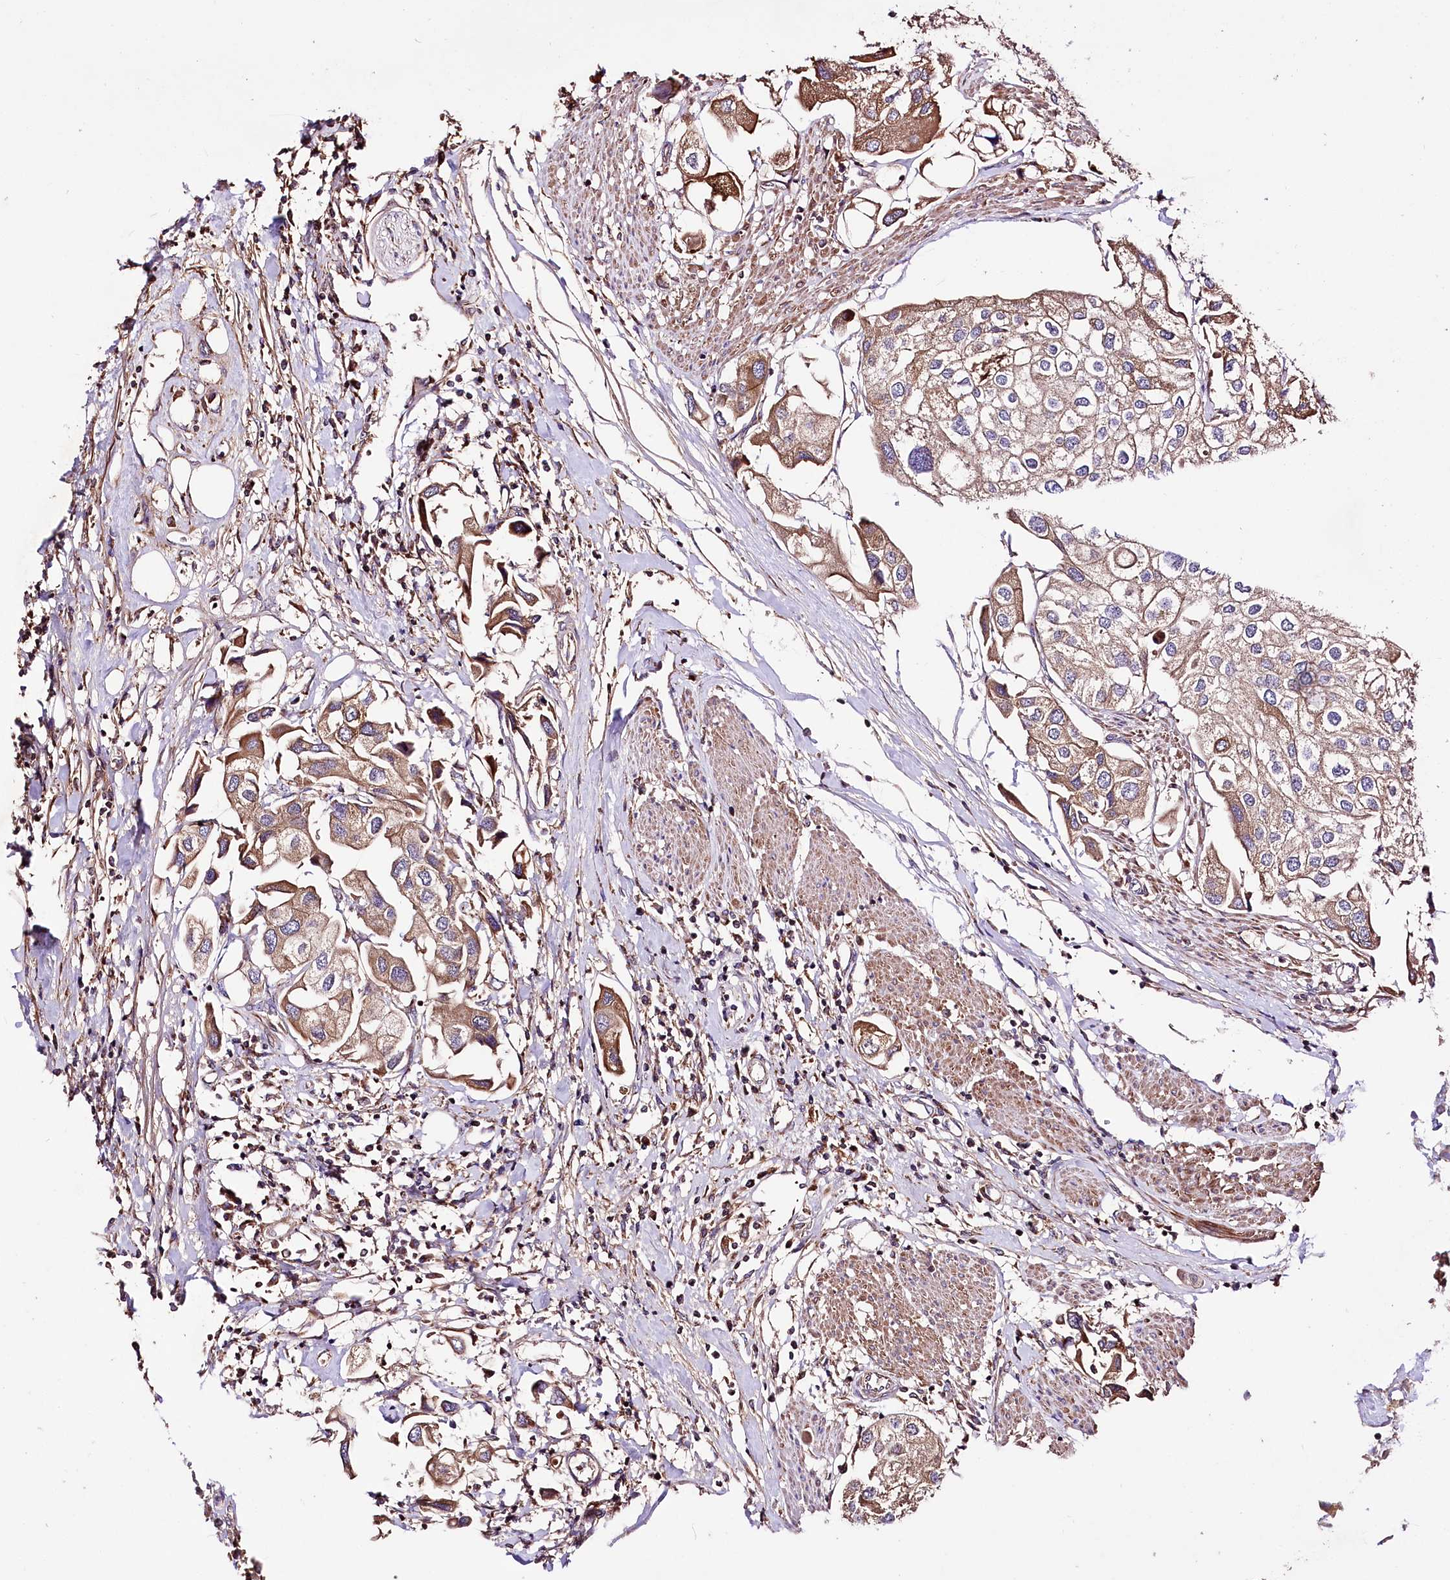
{"staining": {"intensity": "moderate", "quantity": "25%-75%", "location": "cytoplasmic/membranous"}, "tissue": "urothelial cancer", "cell_type": "Tumor cells", "image_type": "cancer", "snomed": [{"axis": "morphology", "description": "Urothelial carcinoma, High grade"}, {"axis": "topography", "description": "Urinary bladder"}], "caption": "Urothelial cancer stained with DAB (3,3'-diaminobenzidine) immunohistochemistry exhibits medium levels of moderate cytoplasmic/membranous expression in approximately 25%-75% of tumor cells.", "gene": "WWC1", "patient": {"sex": "male", "age": 64}}